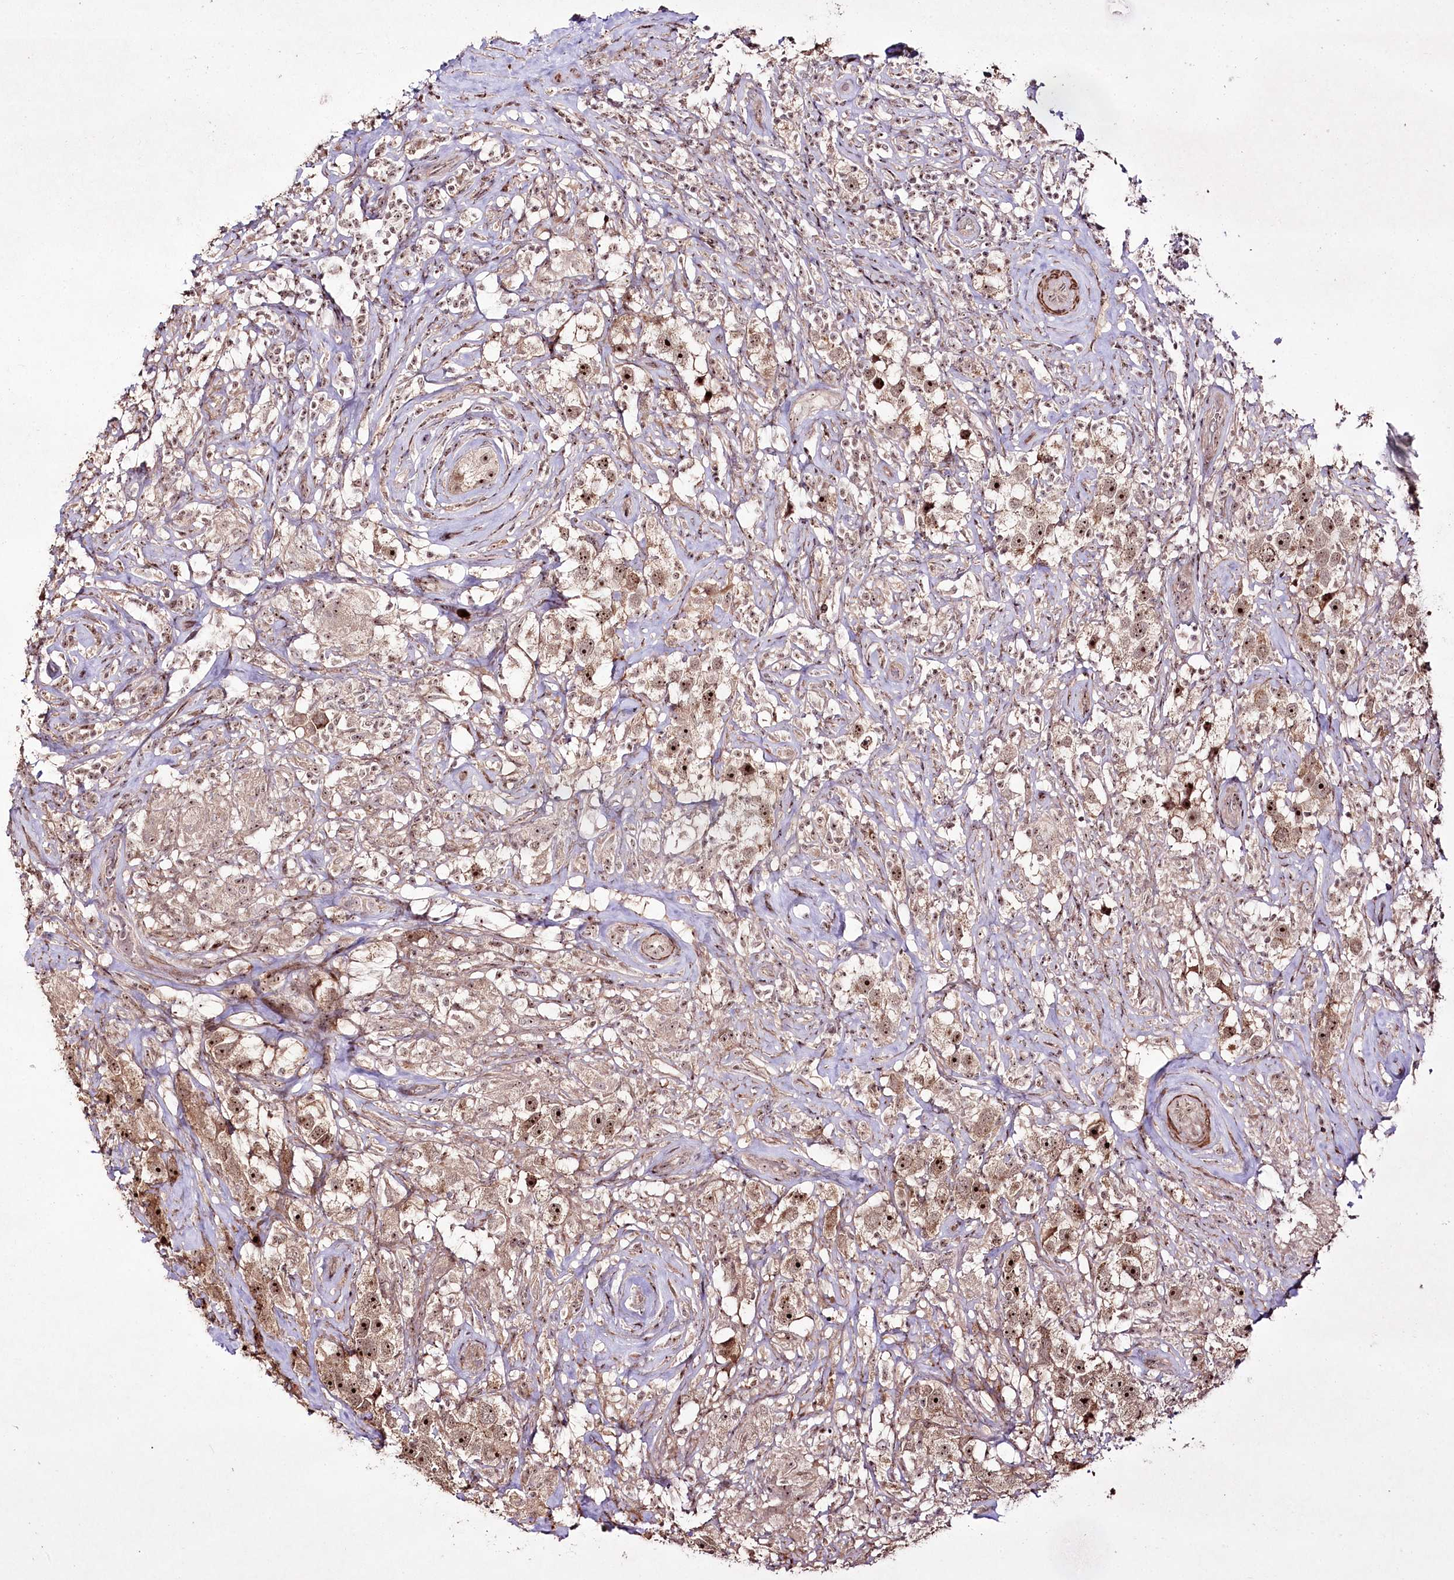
{"staining": {"intensity": "moderate", "quantity": ">75%", "location": "nuclear"}, "tissue": "testis cancer", "cell_type": "Tumor cells", "image_type": "cancer", "snomed": [{"axis": "morphology", "description": "Seminoma, NOS"}, {"axis": "topography", "description": "Testis"}], "caption": "Brown immunohistochemical staining in testis cancer (seminoma) exhibits moderate nuclear staining in approximately >75% of tumor cells. The protein of interest is shown in brown color, while the nuclei are stained blue.", "gene": "CCDC59", "patient": {"sex": "male", "age": 49}}